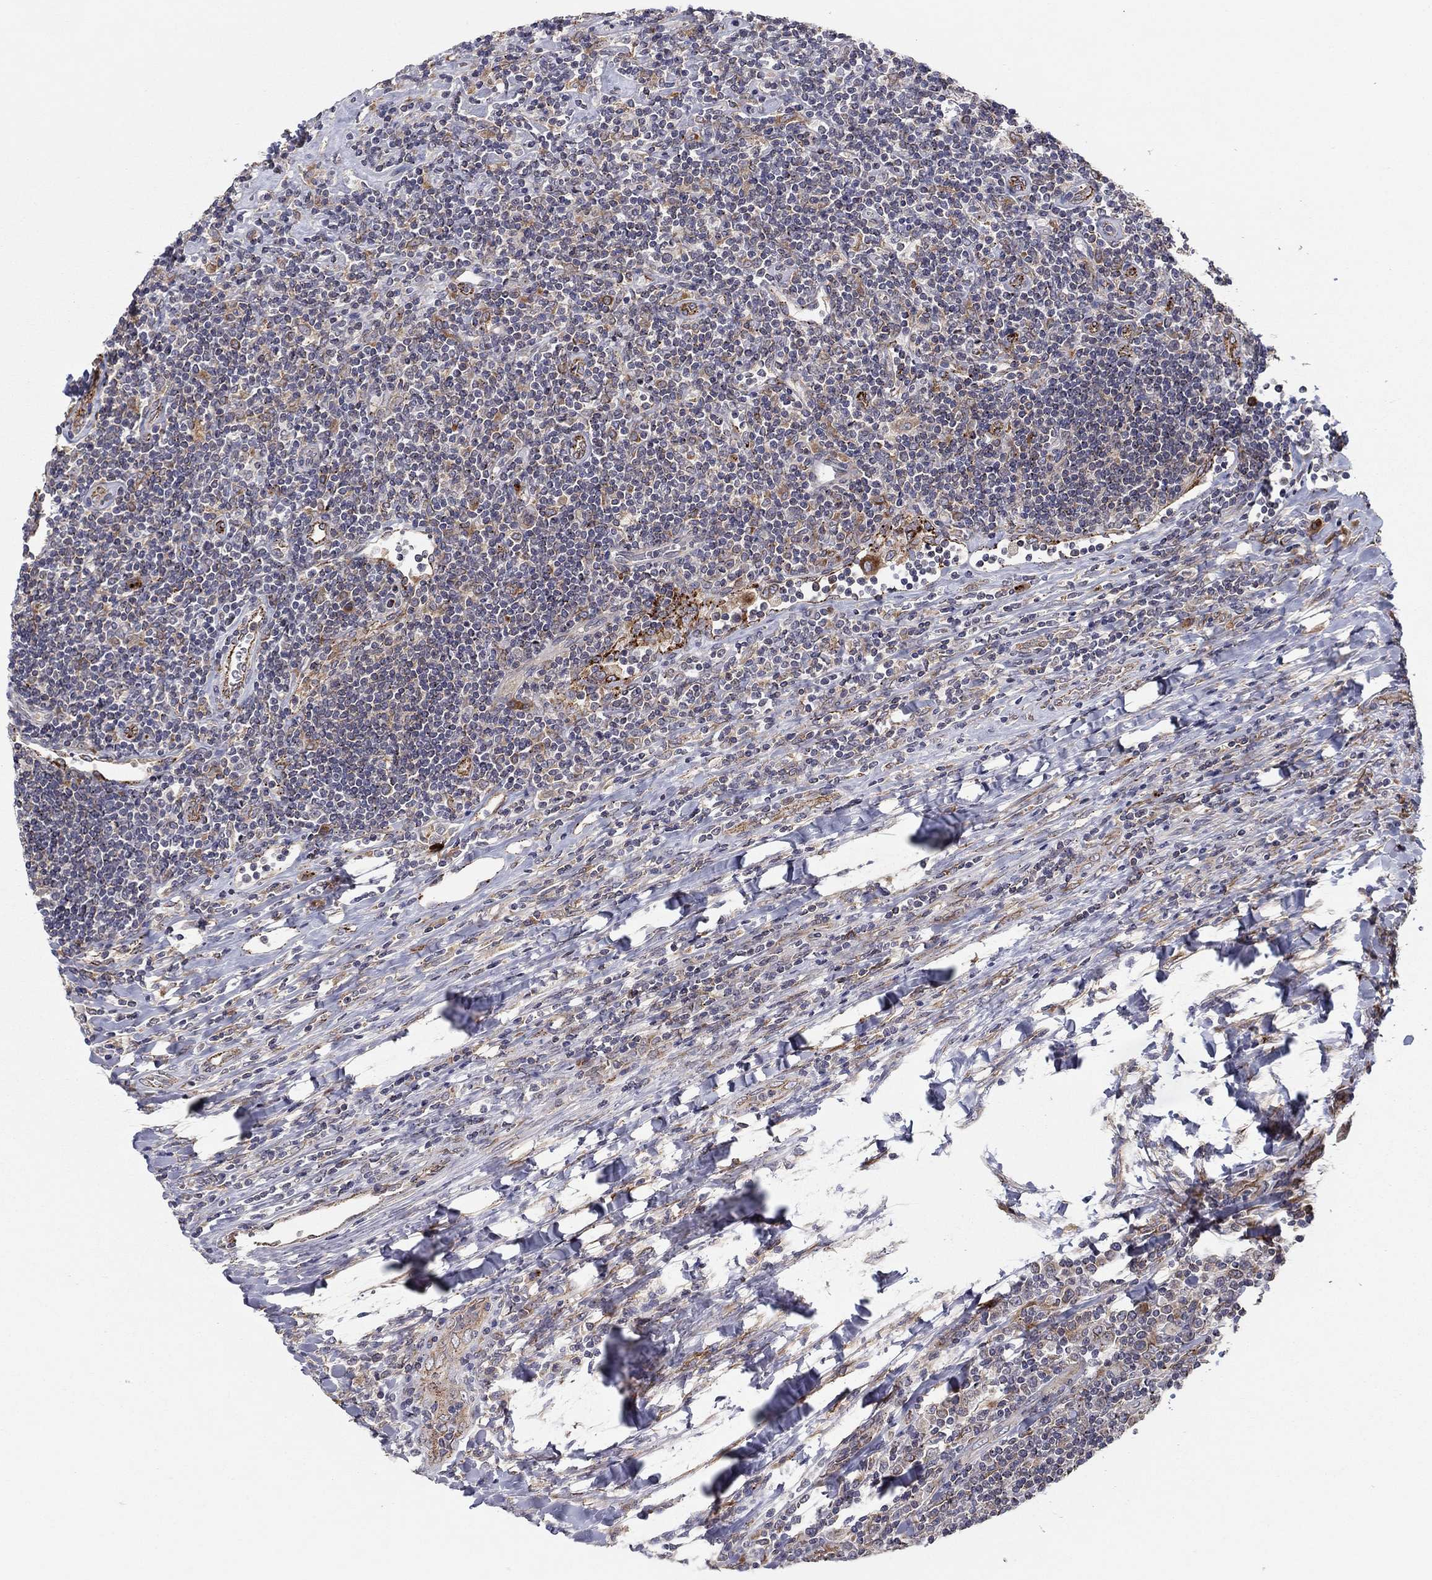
{"staining": {"intensity": "moderate", "quantity": ">75%", "location": "cytoplasmic/membranous"}, "tissue": "lymphoma", "cell_type": "Tumor cells", "image_type": "cancer", "snomed": [{"axis": "morphology", "description": "Hodgkin's disease, NOS"}, {"axis": "topography", "description": "Lymph node"}], "caption": "This histopathology image exhibits immunohistochemistry staining of human Hodgkin's disease, with medium moderate cytoplasmic/membranous positivity in about >75% of tumor cells.", "gene": "YIF1A", "patient": {"sex": "male", "age": 40}}